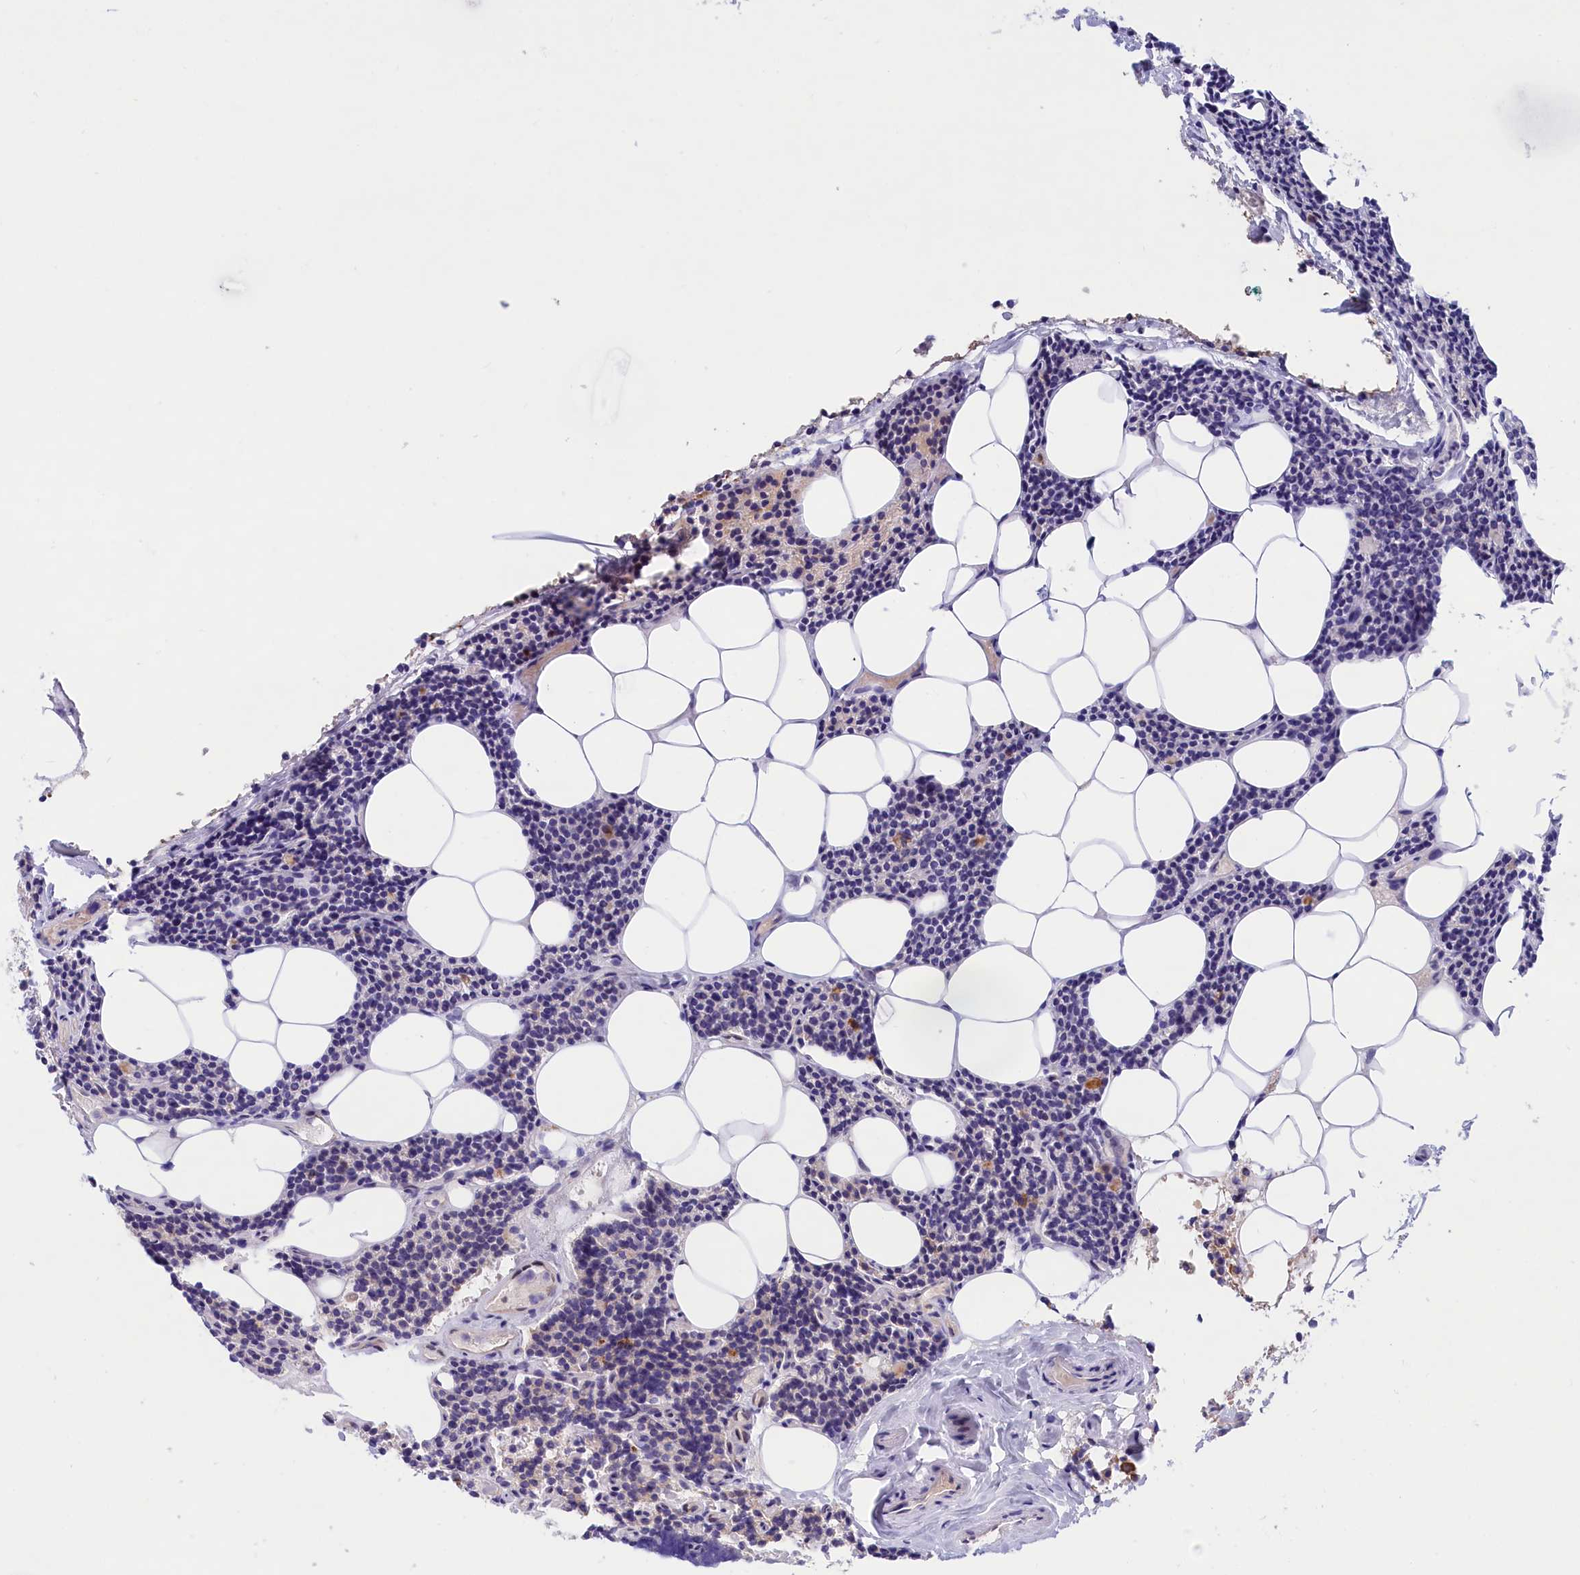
{"staining": {"intensity": "negative", "quantity": "none", "location": "none"}, "tissue": "parathyroid gland", "cell_type": "Glandular cells", "image_type": "normal", "snomed": [{"axis": "morphology", "description": "Normal tissue, NOS"}, {"axis": "topography", "description": "Parathyroid gland"}], "caption": "There is no significant positivity in glandular cells of parathyroid gland. The staining was performed using DAB to visualize the protein expression in brown, while the nuclei were stained in blue with hematoxylin (Magnification: 20x).", "gene": "ABCC12", "patient": {"sex": "female", "age": 43}}